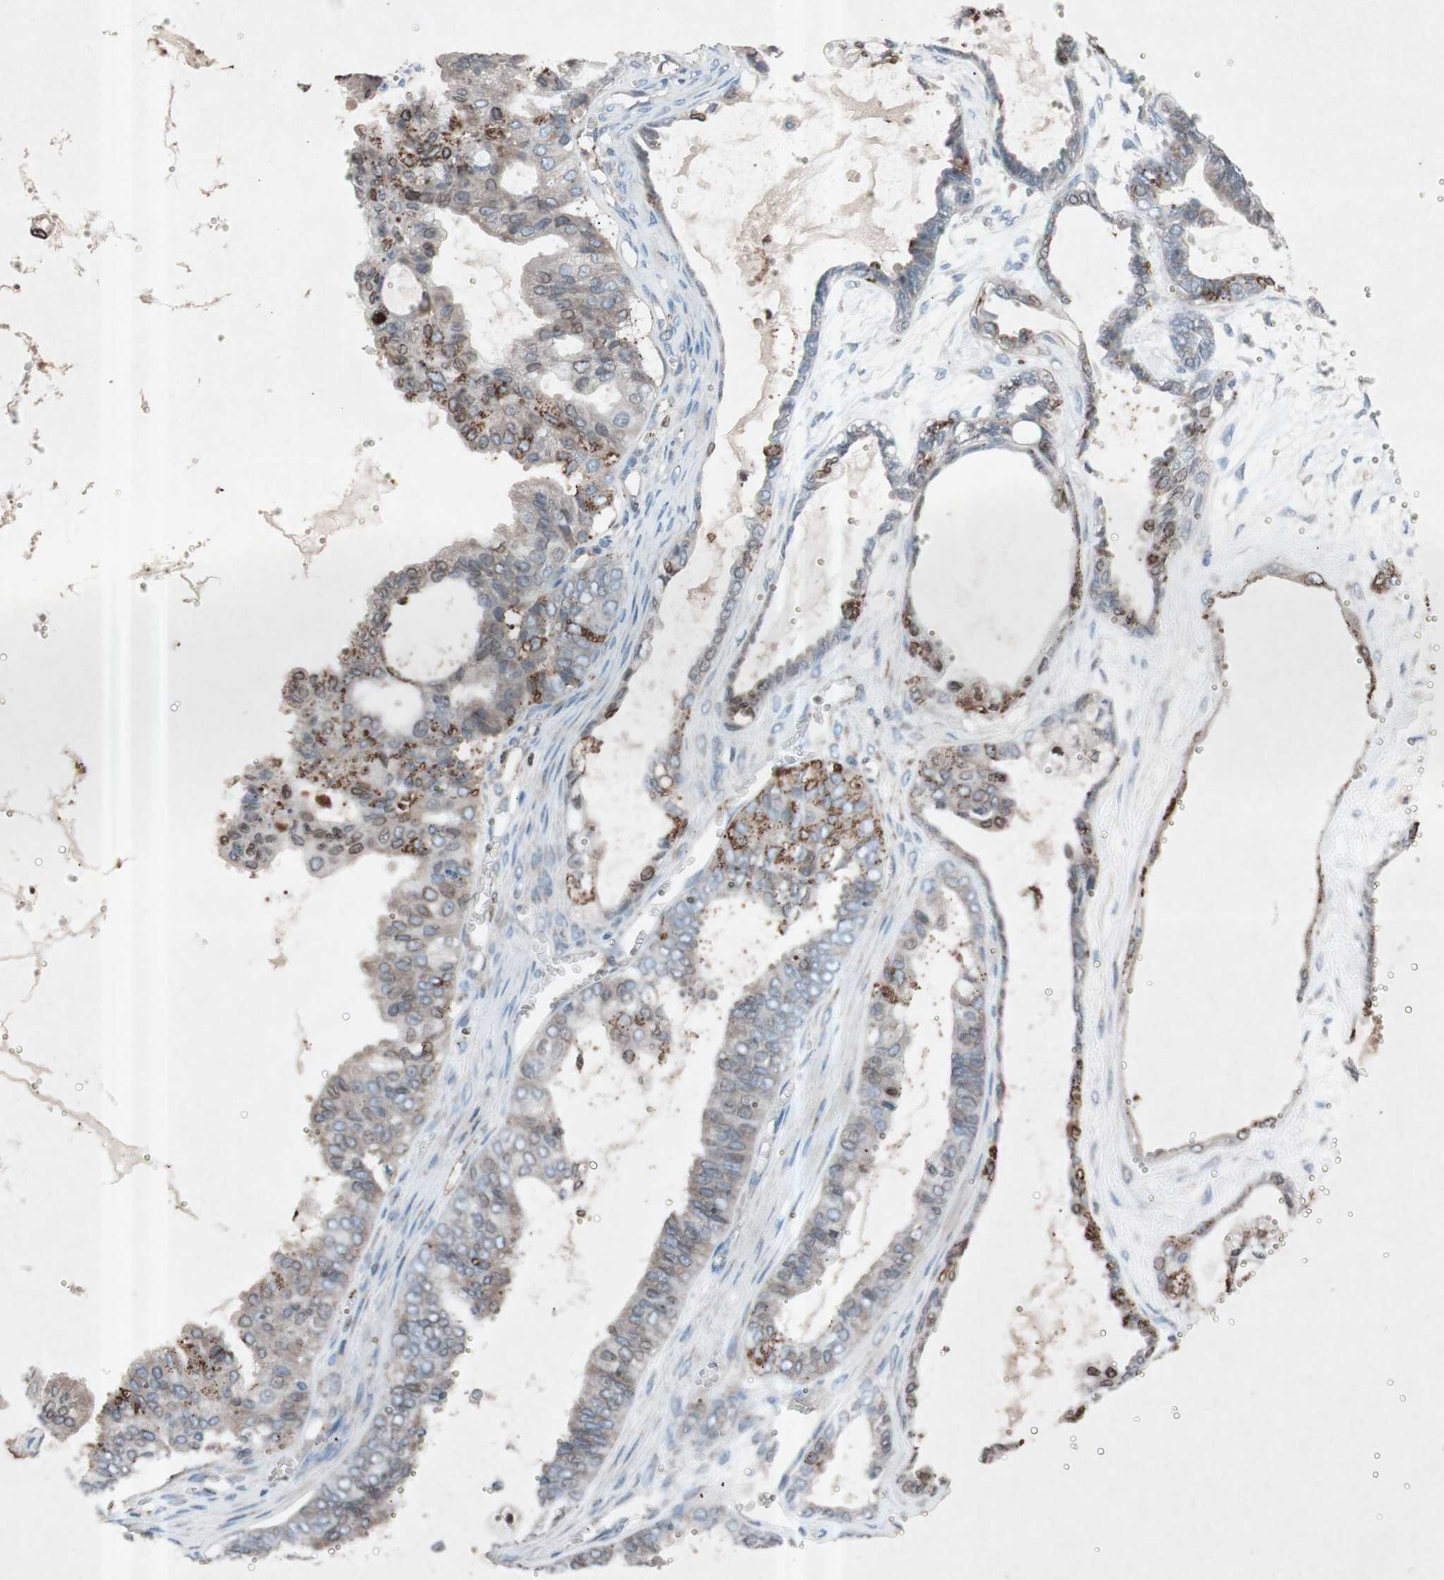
{"staining": {"intensity": "moderate", "quantity": "25%-75%", "location": "cytoplasmic/membranous"}, "tissue": "ovarian cancer", "cell_type": "Tumor cells", "image_type": "cancer", "snomed": [{"axis": "morphology", "description": "Carcinoma, NOS"}, {"axis": "morphology", "description": "Carcinoma, endometroid"}, {"axis": "topography", "description": "Ovary"}], "caption": "About 25%-75% of tumor cells in endometroid carcinoma (ovarian) reveal moderate cytoplasmic/membranous protein positivity as visualized by brown immunohistochemical staining.", "gene": "GRB7", "patient": {"sex": "female", "age": 50}}